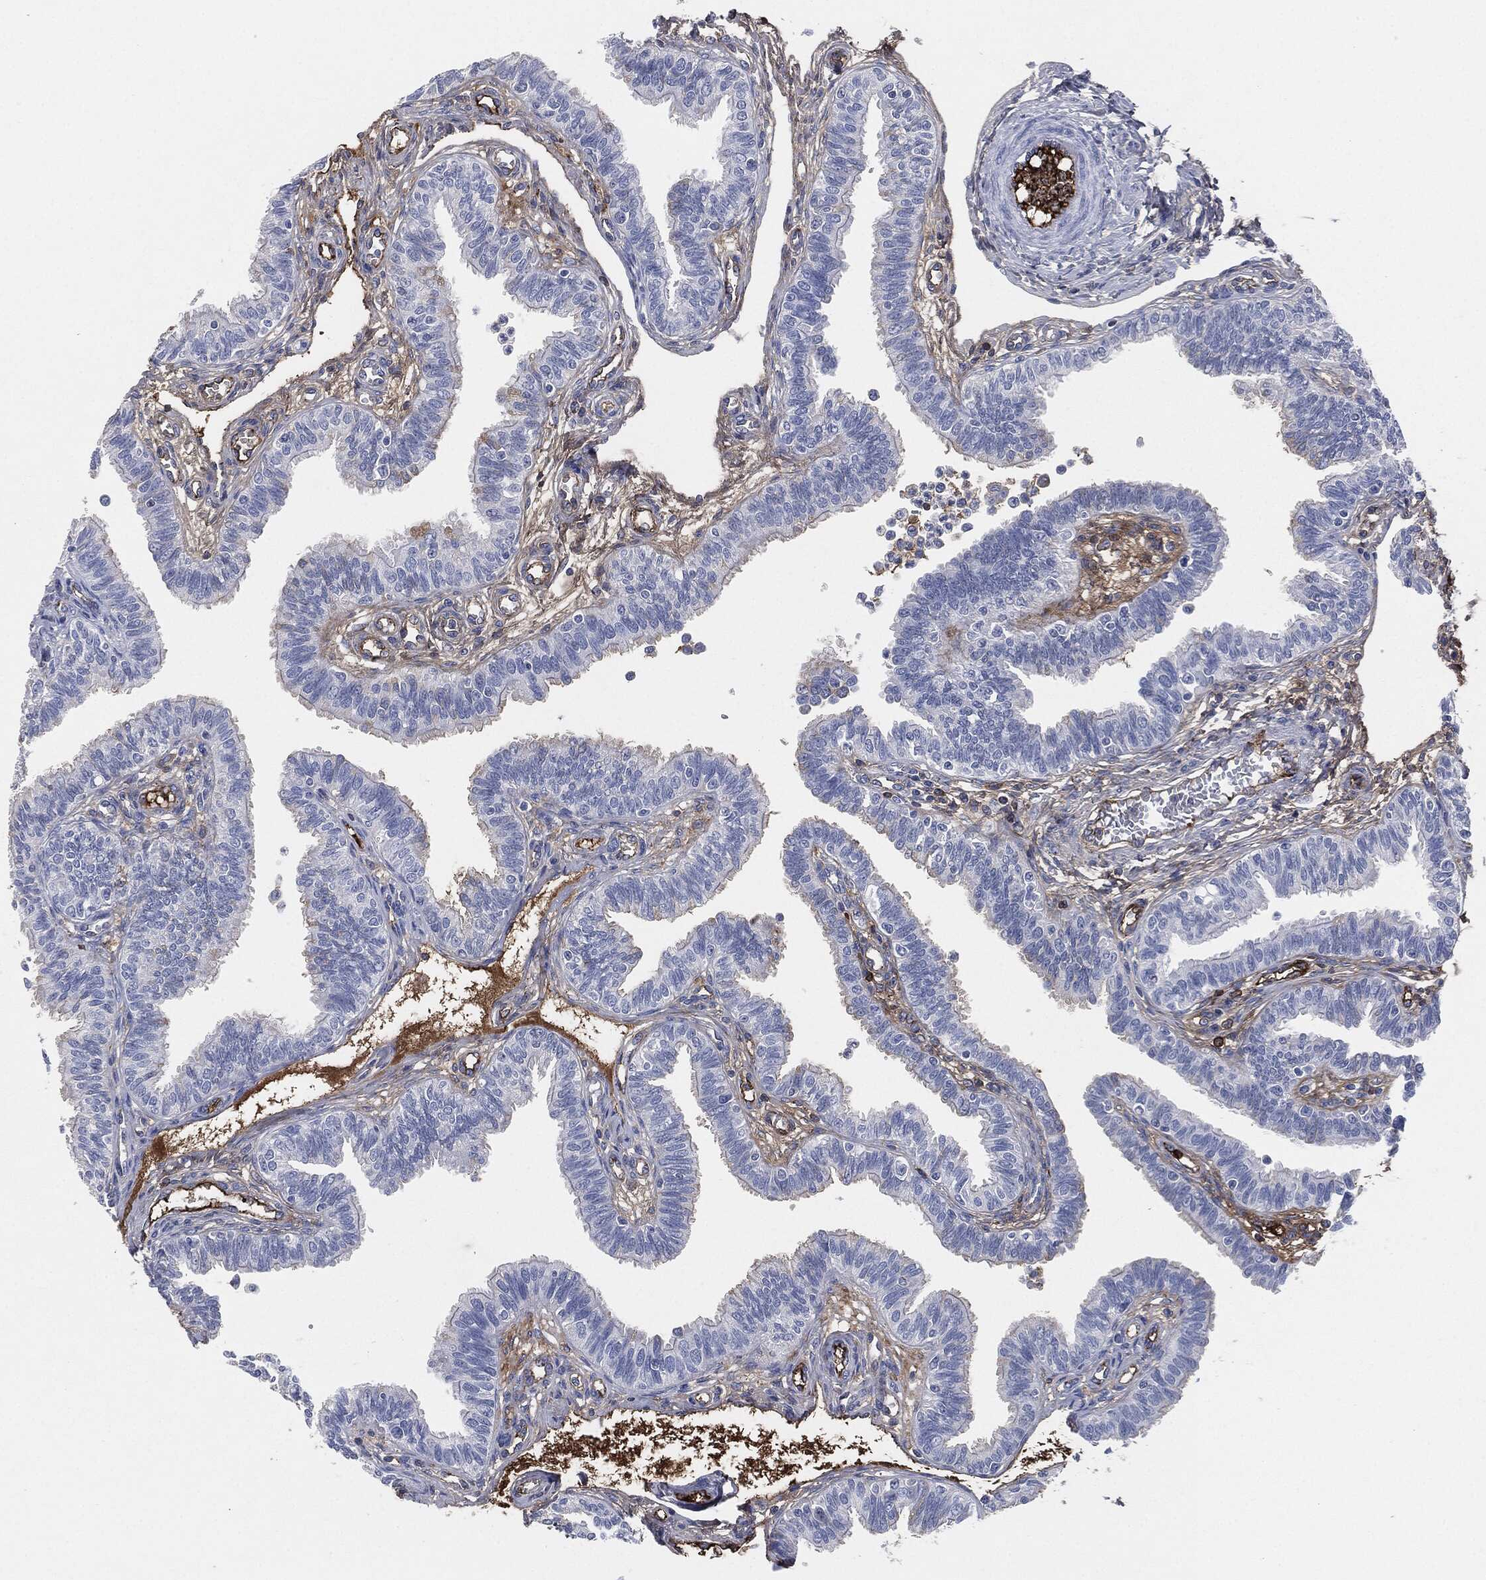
{"staining": {"intensity": "weak", "quantity": "<25%", "location": "cytoplasmic/membranous"}, "tissue": "fallopian tube", "cell_type": "Glandular cells", "image_type": "normal", "snomed": [{"axis": "morphology", "description": "Normal tissue, NOS"}, {"axis": "topography", "description": "Fallopian tube"}], "caption": "Glandular cells show no significant protein staining in unremarkable fallopian tube. (DAB (3,3'-diaminobenzidine) immunohistochemistry, high magnification).", "gene": "APOB", "patient": {"sex": "female", "age": 36}}